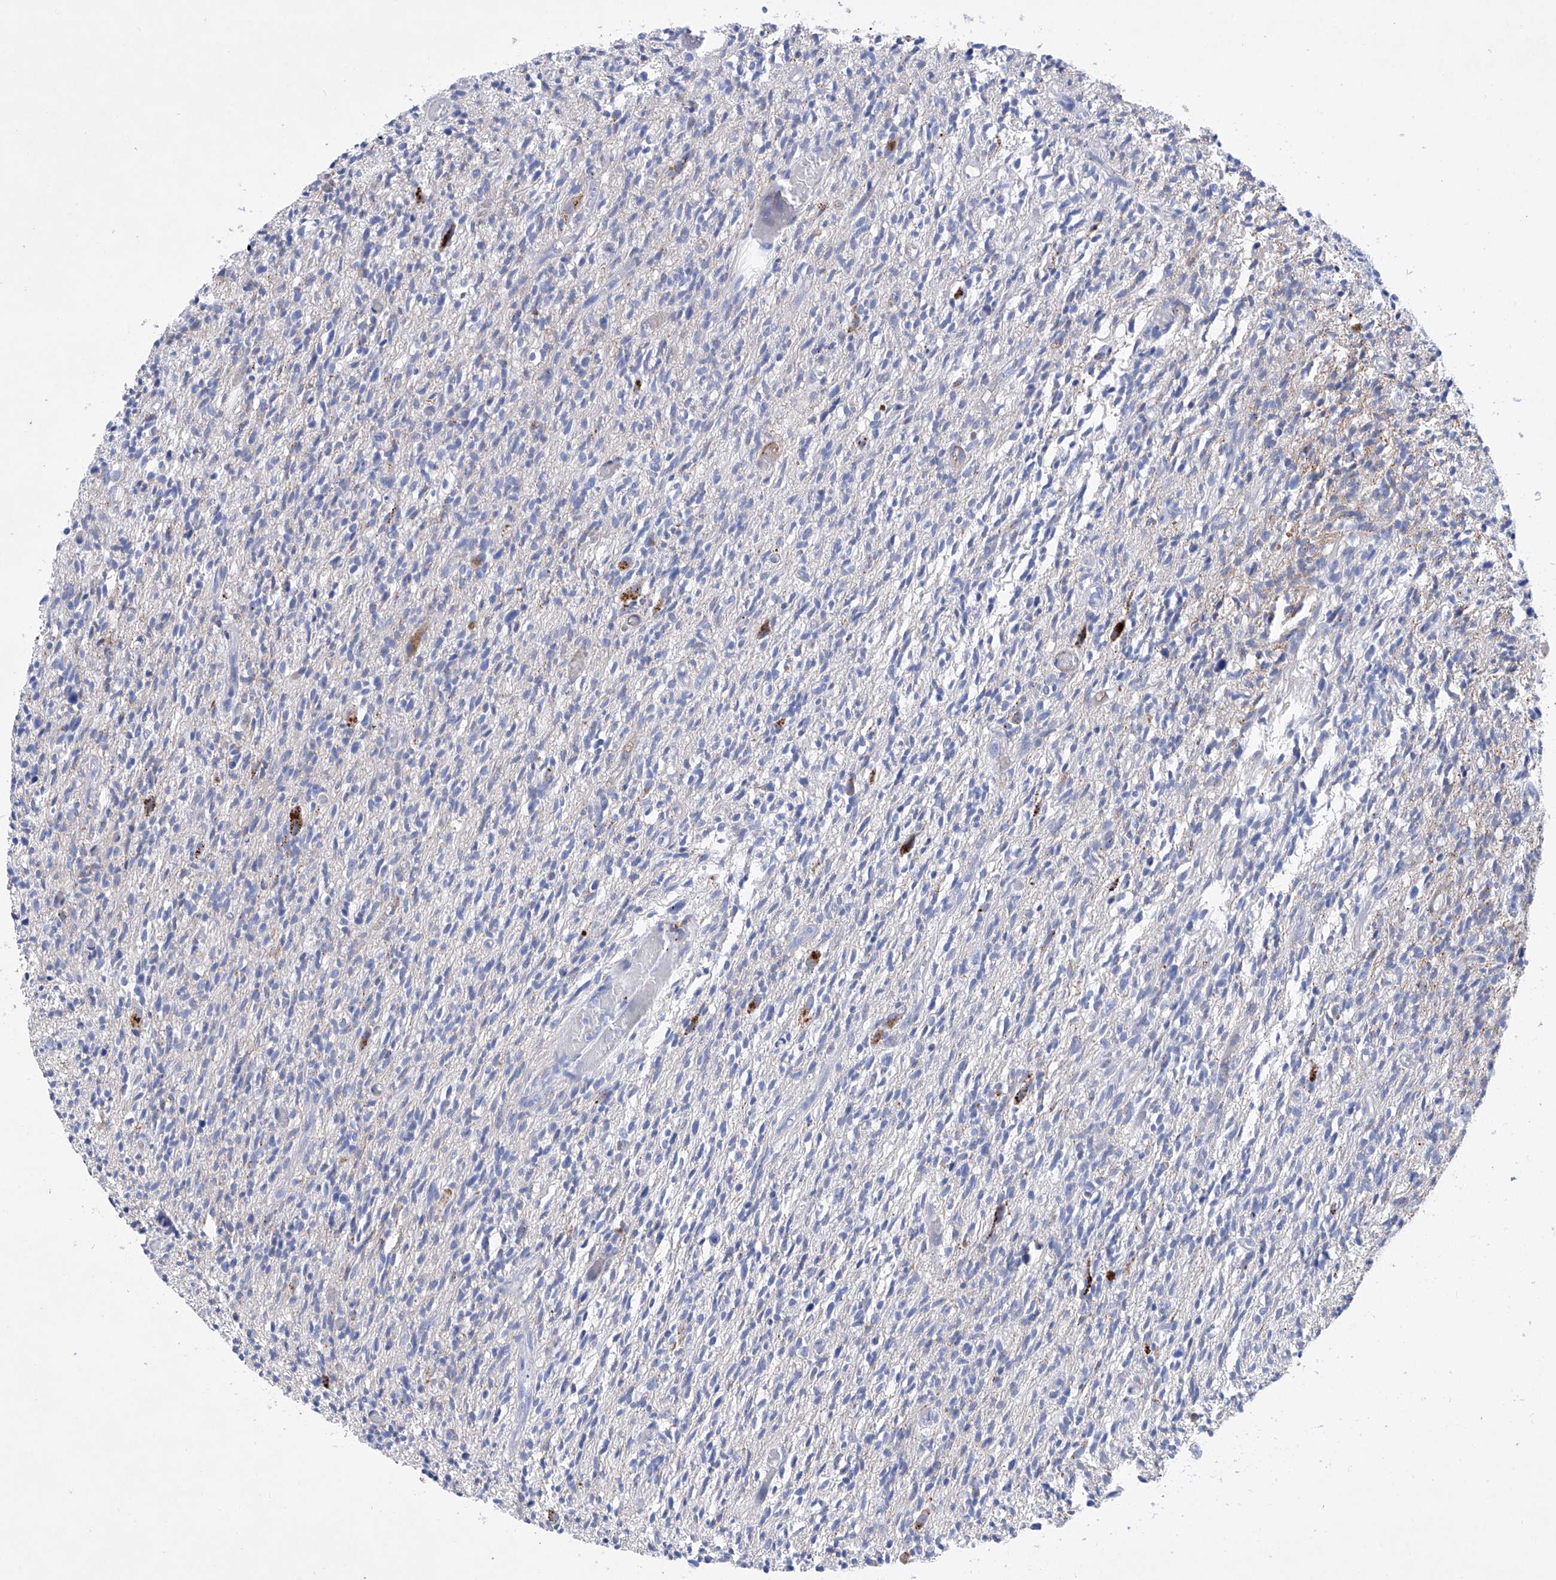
{"staining": {"intensity": "negative", "quantity": "none", "location": "none"}, "tissue": "glioma", "cell_type": "Tumor cells", "image_type": "cancer", "snomed": [{"axis": "morphology", "description": "Glioma, malignant, High grade"}, {"axis": "topography", "description": "Brain"}], "caption": "The micrograph demonstrates no significant expression in tumor cells of glioma.", "gene": "LURAP1", "patient": {"sex": "female", "age": 57}}